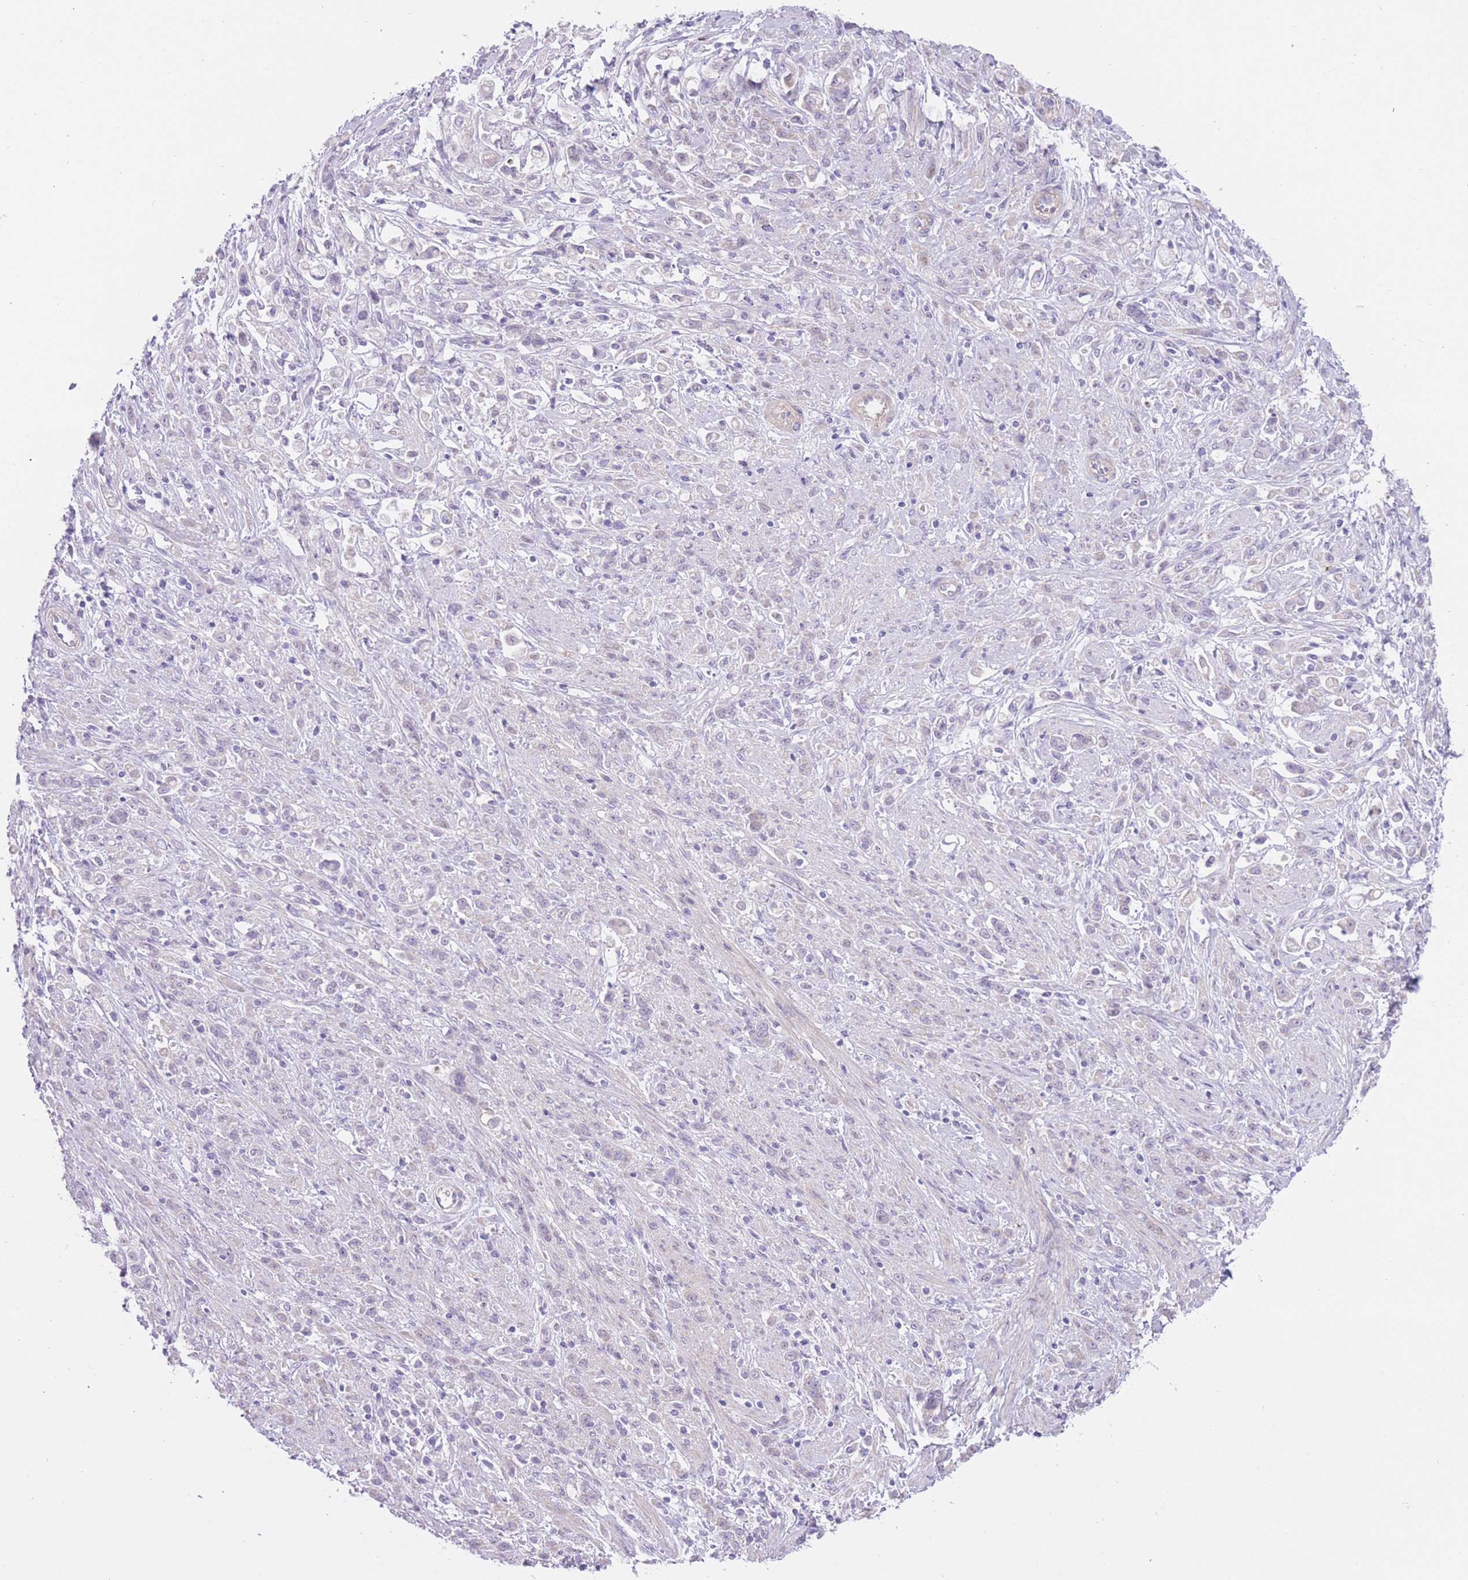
{"staining": {"intensity": "negative", "quantity": "none", "location": "none"}, "tissue": "stomach cancer", "cell_type": "Tumor cells", "image_type": "cancer", "snomed": [{"axis": "morphology", "description": "Adenocarcinoma, NOS"}, {"axis": "topography", "description": "Stomach"}], "caption": "DAB (3,3'-diaminobenzidine) immunohistochemical staining of human stomach cancer demonstrates no significant expression in tumor cells.", "gene": "IMPG1", "patient": {"sex": "female", "age": 60}}